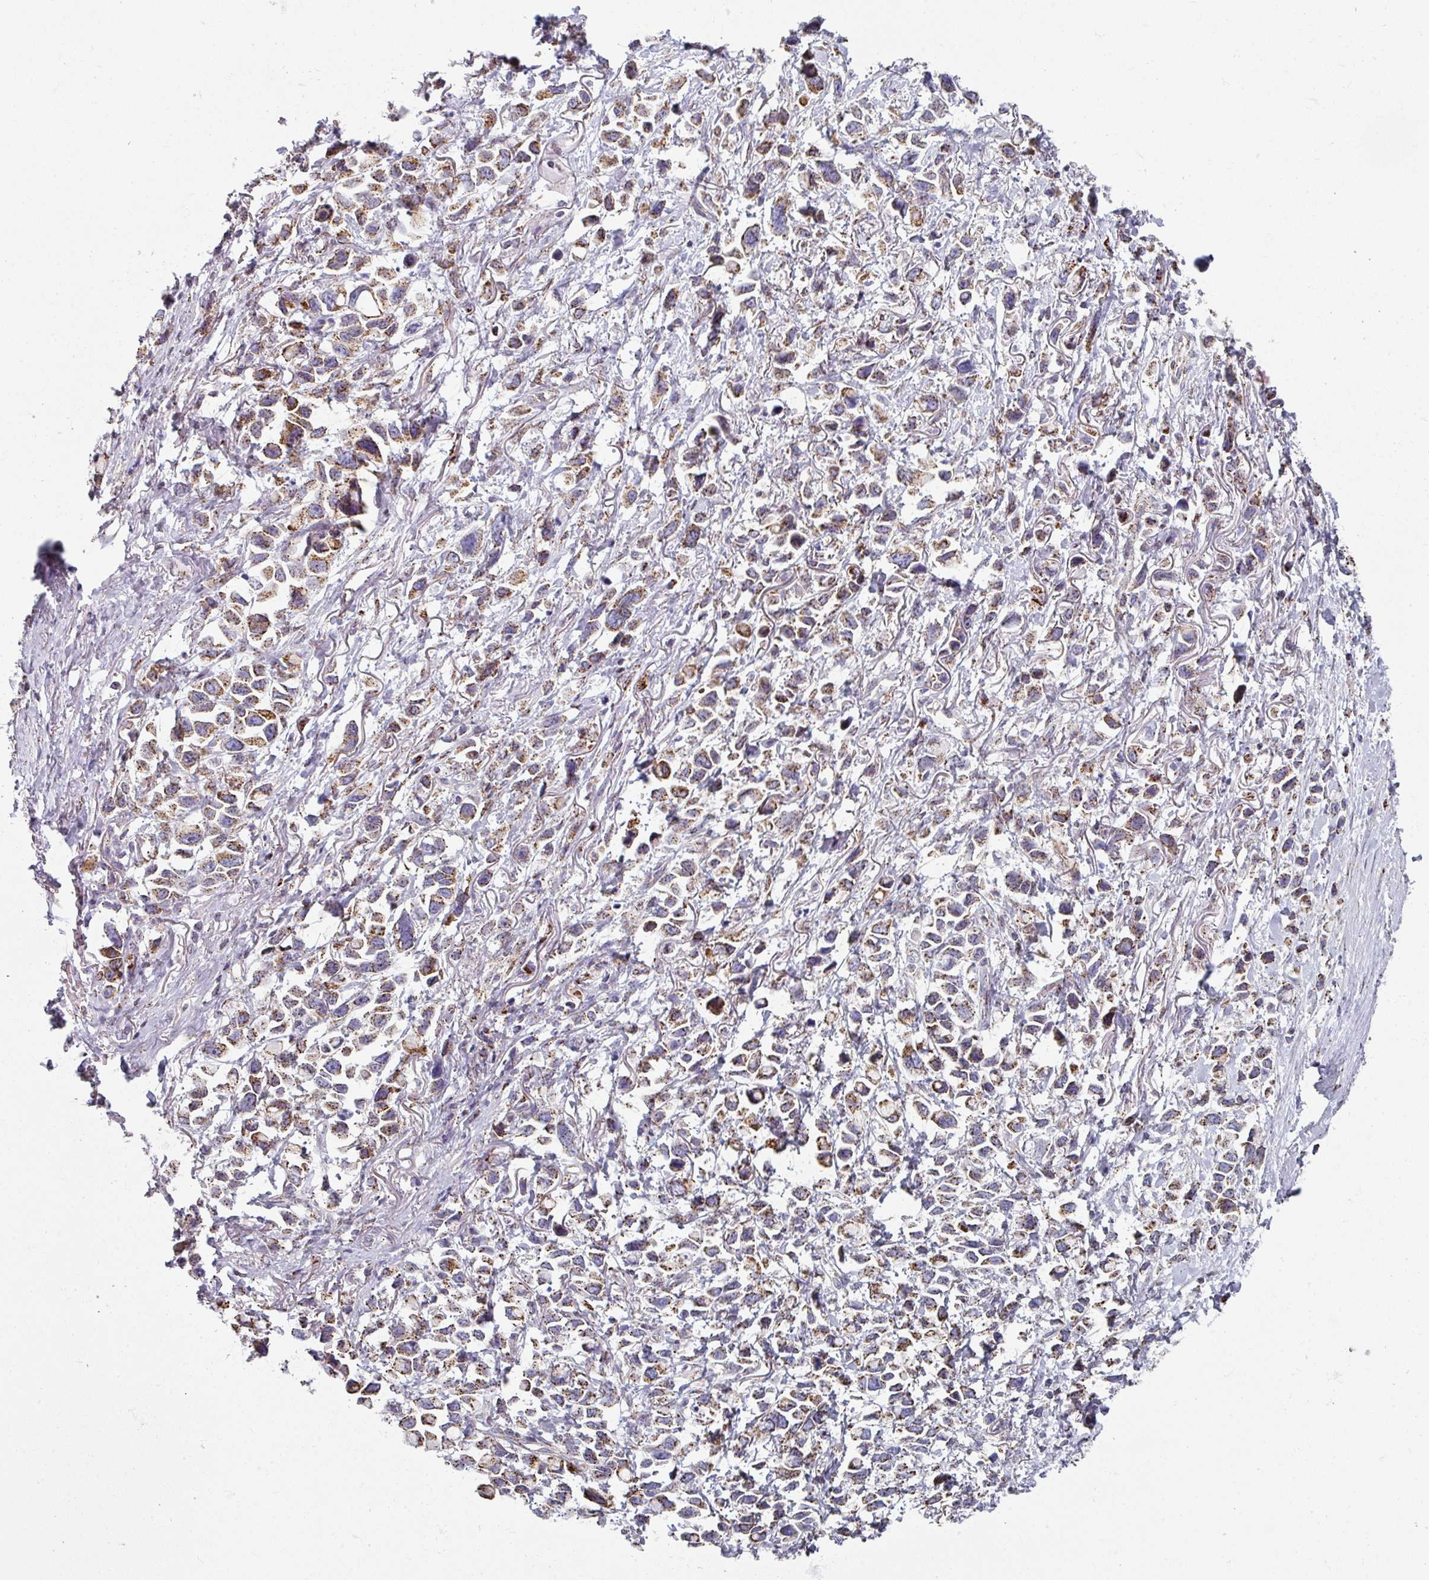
{"staining": {"intensity": "strong", "quantity": ">75%", "location": "cytoplasmic/membranous"}, "tissue": "stomach cancer", "cell_type": "Tumor cells", "image_type": "cancer", "snomed": [{"axis": "morphology", "description": "Adenocarcinoma, NOS"}, {"axis": "topography", "description": "Stomach"}], "caption": "Immunohistochemistry staining of stomach cancer (adenocarcinoma), which shows high levels of strong cytoplasmic/membranous staining in approximately >75% of tumor cells indicating strong cytoplasmic/membranous protein staining. The staining was performed using DAB (3,3'-diaminobenzidine) (brown) for protein detection and nuclei were counterstained in hematoxylin (blue).", "gene": "CCDC85B", "patient": {"sex": "female", "age": 81}}